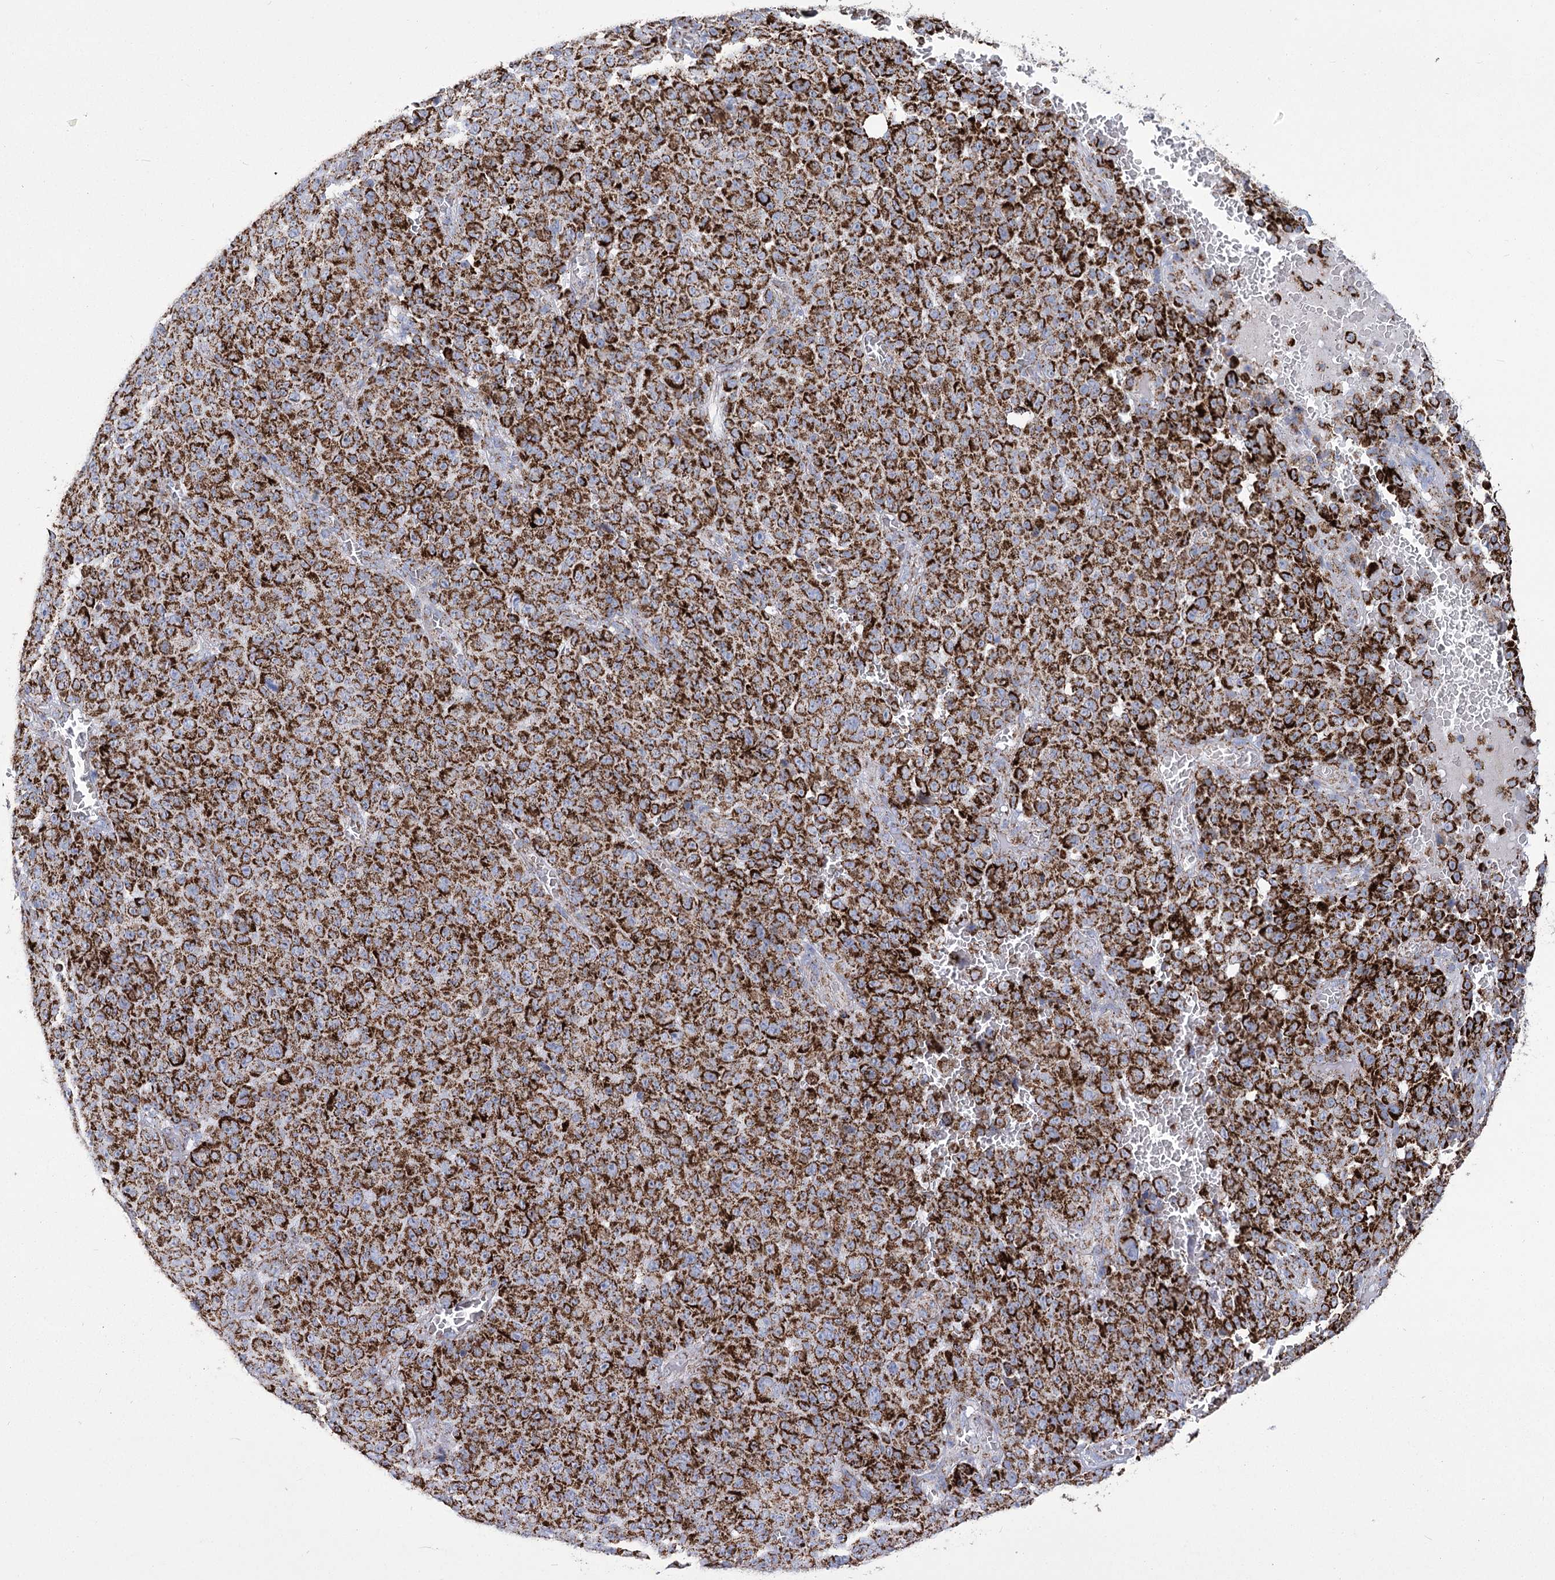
{"staining": {"intensity": "strong", "quantity": ">75%", "location": "cytoplasmic/membranous"}, "tissue": "melanoma", "cell_type": "Tumor cells", "image_type": "cancer", "snomed": [{"axis": "morphology", "description": "Malignant melanoma, NOS"}, {"axis": "topography", "description": "Skin"}], "caption": "High-magnification brightfield microscopy of melanoma stained with DAB (brown) and counterstained with hematoxylin (blue). tumor cells exhibit strong cytoplasmic/membranous positivity is appreciated in about>75% of cells.", "gene": "PDHB", "patient": {"sex": "female", "age": 82}}